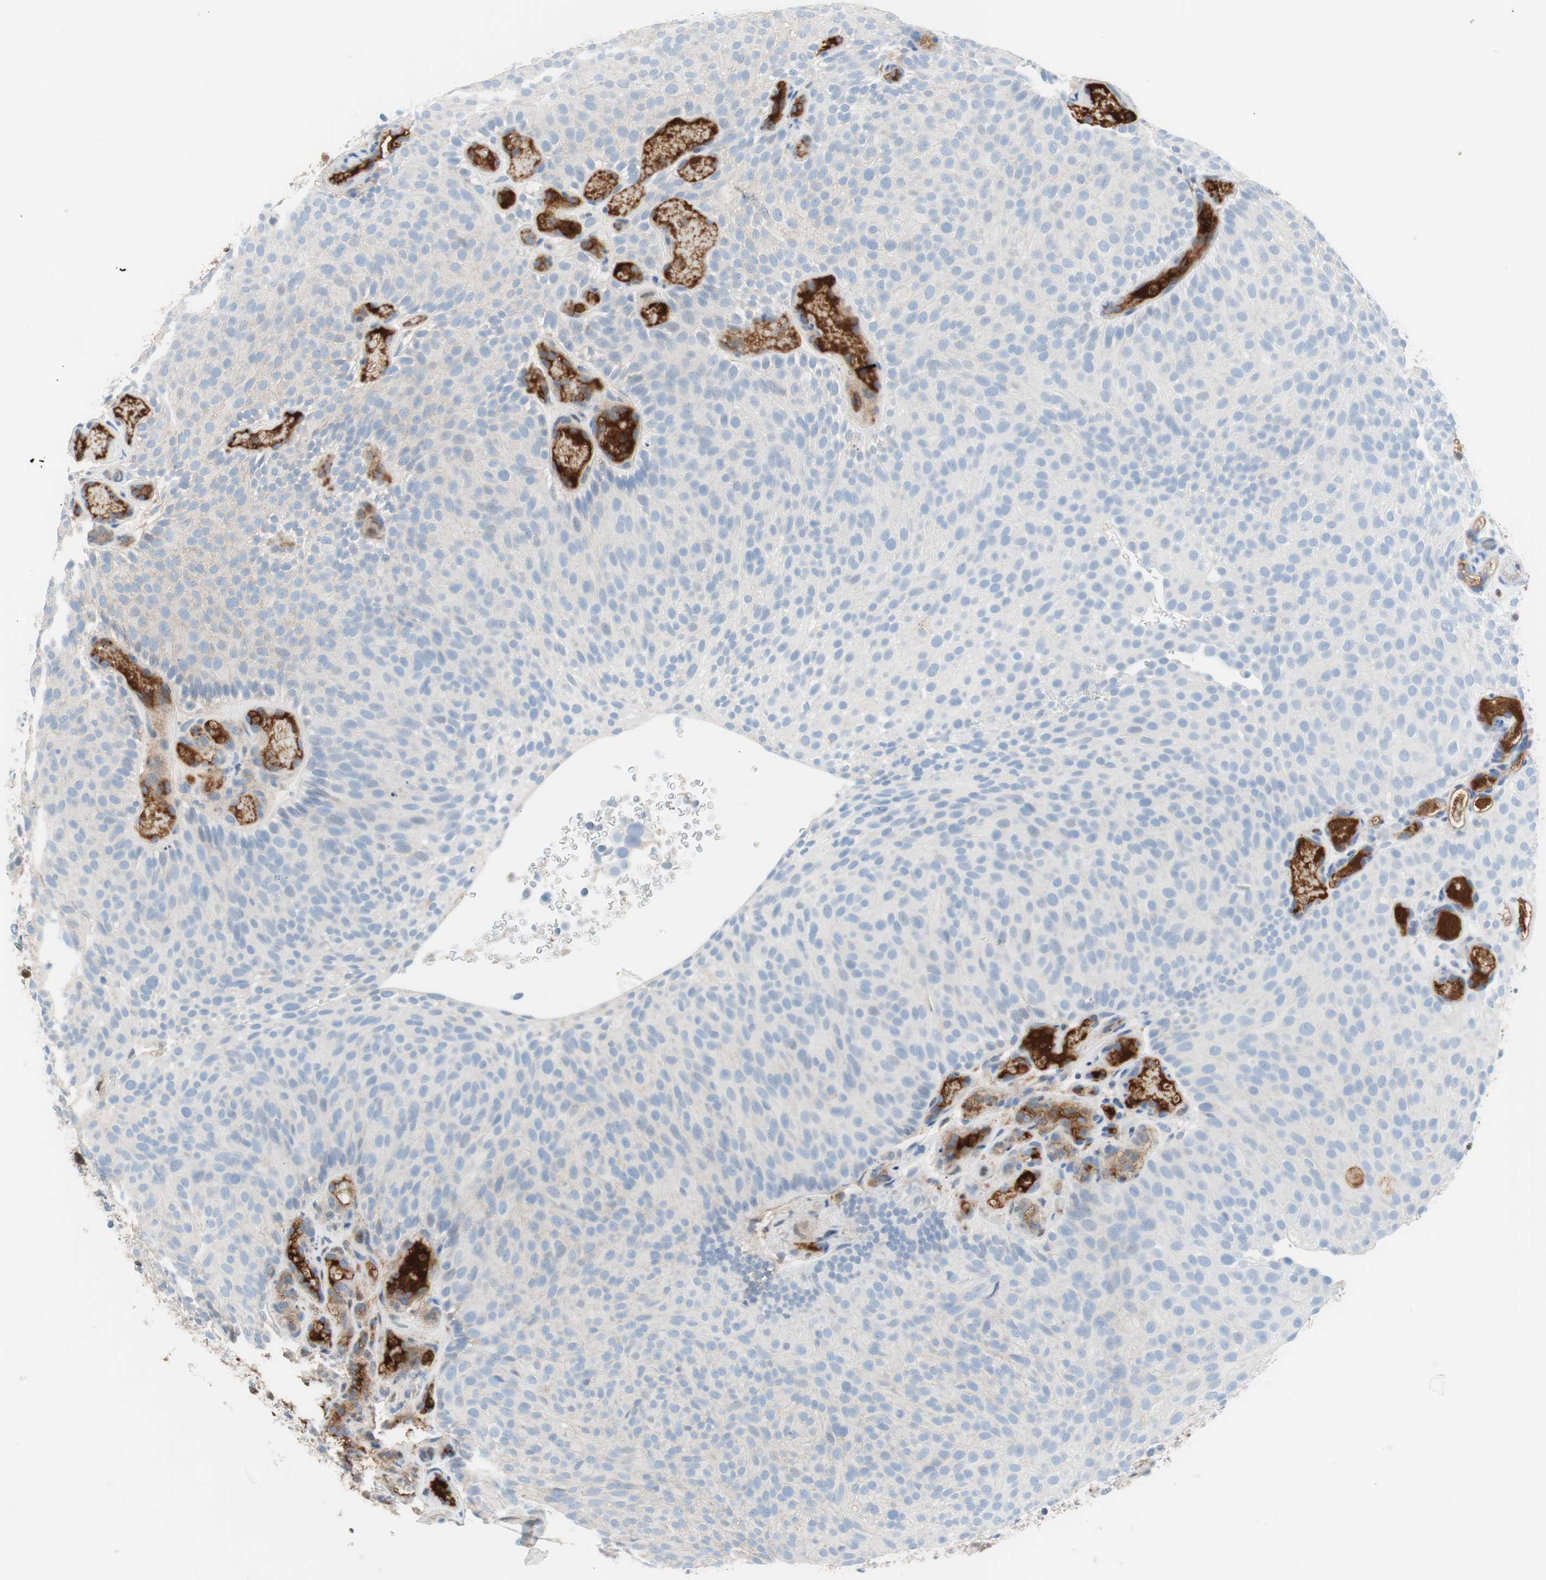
{"staining": {"intensity": "negative", "quantity": "none", "location": "none"}, "tissue": "urothelial cancer", "cell_type": "Tumor cells", "image_type": "cancer", "snomed": [{"axis": "morphology", "description": "Urothelial carcinoma, Low grade"}, {"axis": "topography", "description": "Urinary bladder"}], "caption": "Immunohistochemistry histopathology image of neoplastic tissue: low-grade urothelial carcinoma stained with DAB (3,3'-diaminobenzidine) exhibits no significant protein expression in tumor cells. The staining is performed using DAB (3,3'-diaminobenzidine) brown chromogen with nuclei counter-stained in using hematoxylin.", "gene": "RBP4", "patient": {"sex": "male", "age": 78}}